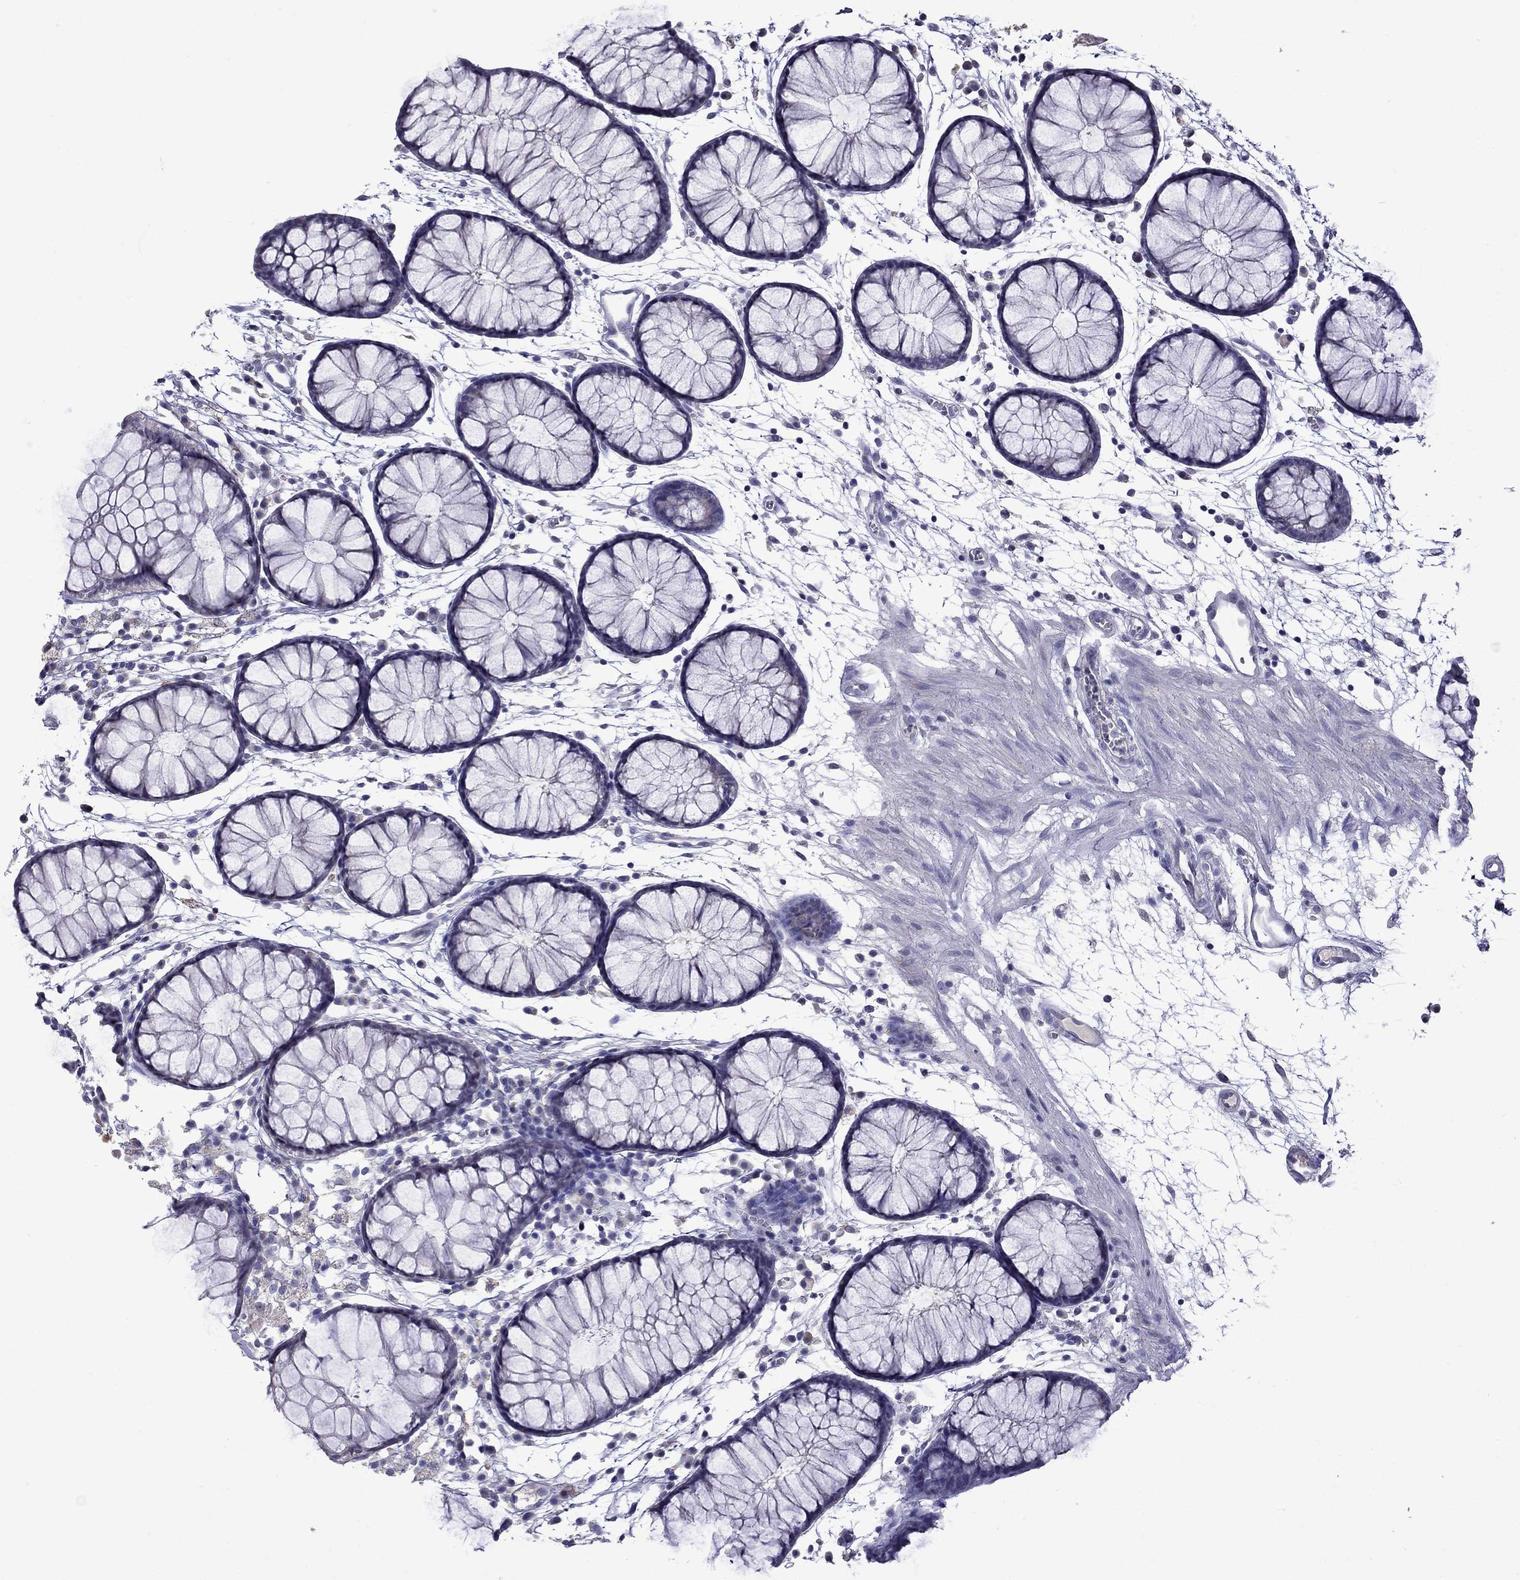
{"staining": {"intensity": "negative", "quantity": "none", "location": "none"}, "tissue": "colon", "cell_type": "Endothelial cells", "image_type": "normal", "snomed": [{"axis": "morphology", "description": "Normal tissue, NOS"}, {"axis": "morphology", "description": "Adenocarcinoma, NOS"}, {"axis": "topography", "description": "Colon"}], "caption": "This is an IHC photomicrograph of normal human colon. There is no positivity in endothelial cells.", "gene": "STAR", "patient": {"sex": "male", "age": 65}}